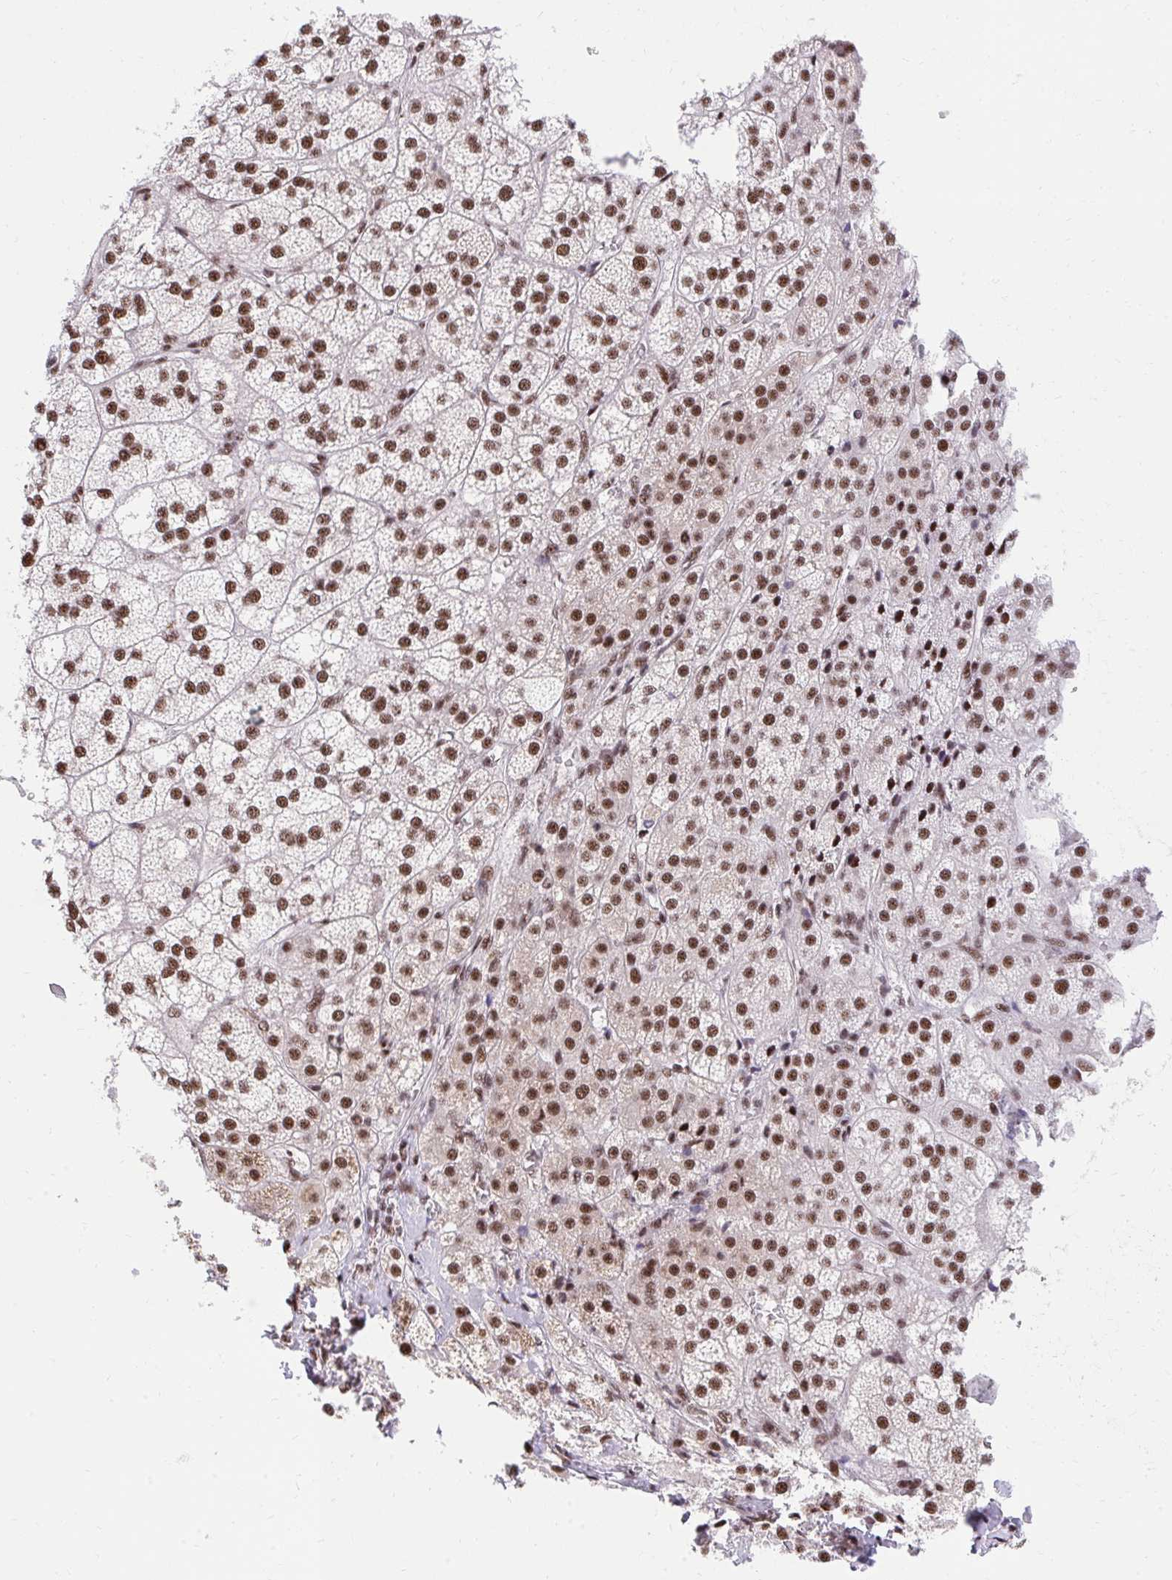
{"staining": {"intensity": "strong", "quantity": ">75%", "location": "nuclear"}, "tissue": "adrenal gland", "cell_type": "Glandular cells", "image_type": "normal", "snomed": [{"axis": "morphology", "description": "Normal tissue, NOS"}, {"axis": "topography", "description": "Adrenal gland"}], "caption": "Benign adrenal gland demonstrates strong nuclear staining in approximately >75% of glandular cells, visualized by immunohistochemistry.", "gene": "SYNE4", "patient": {"sex": "female", "age": 60}}